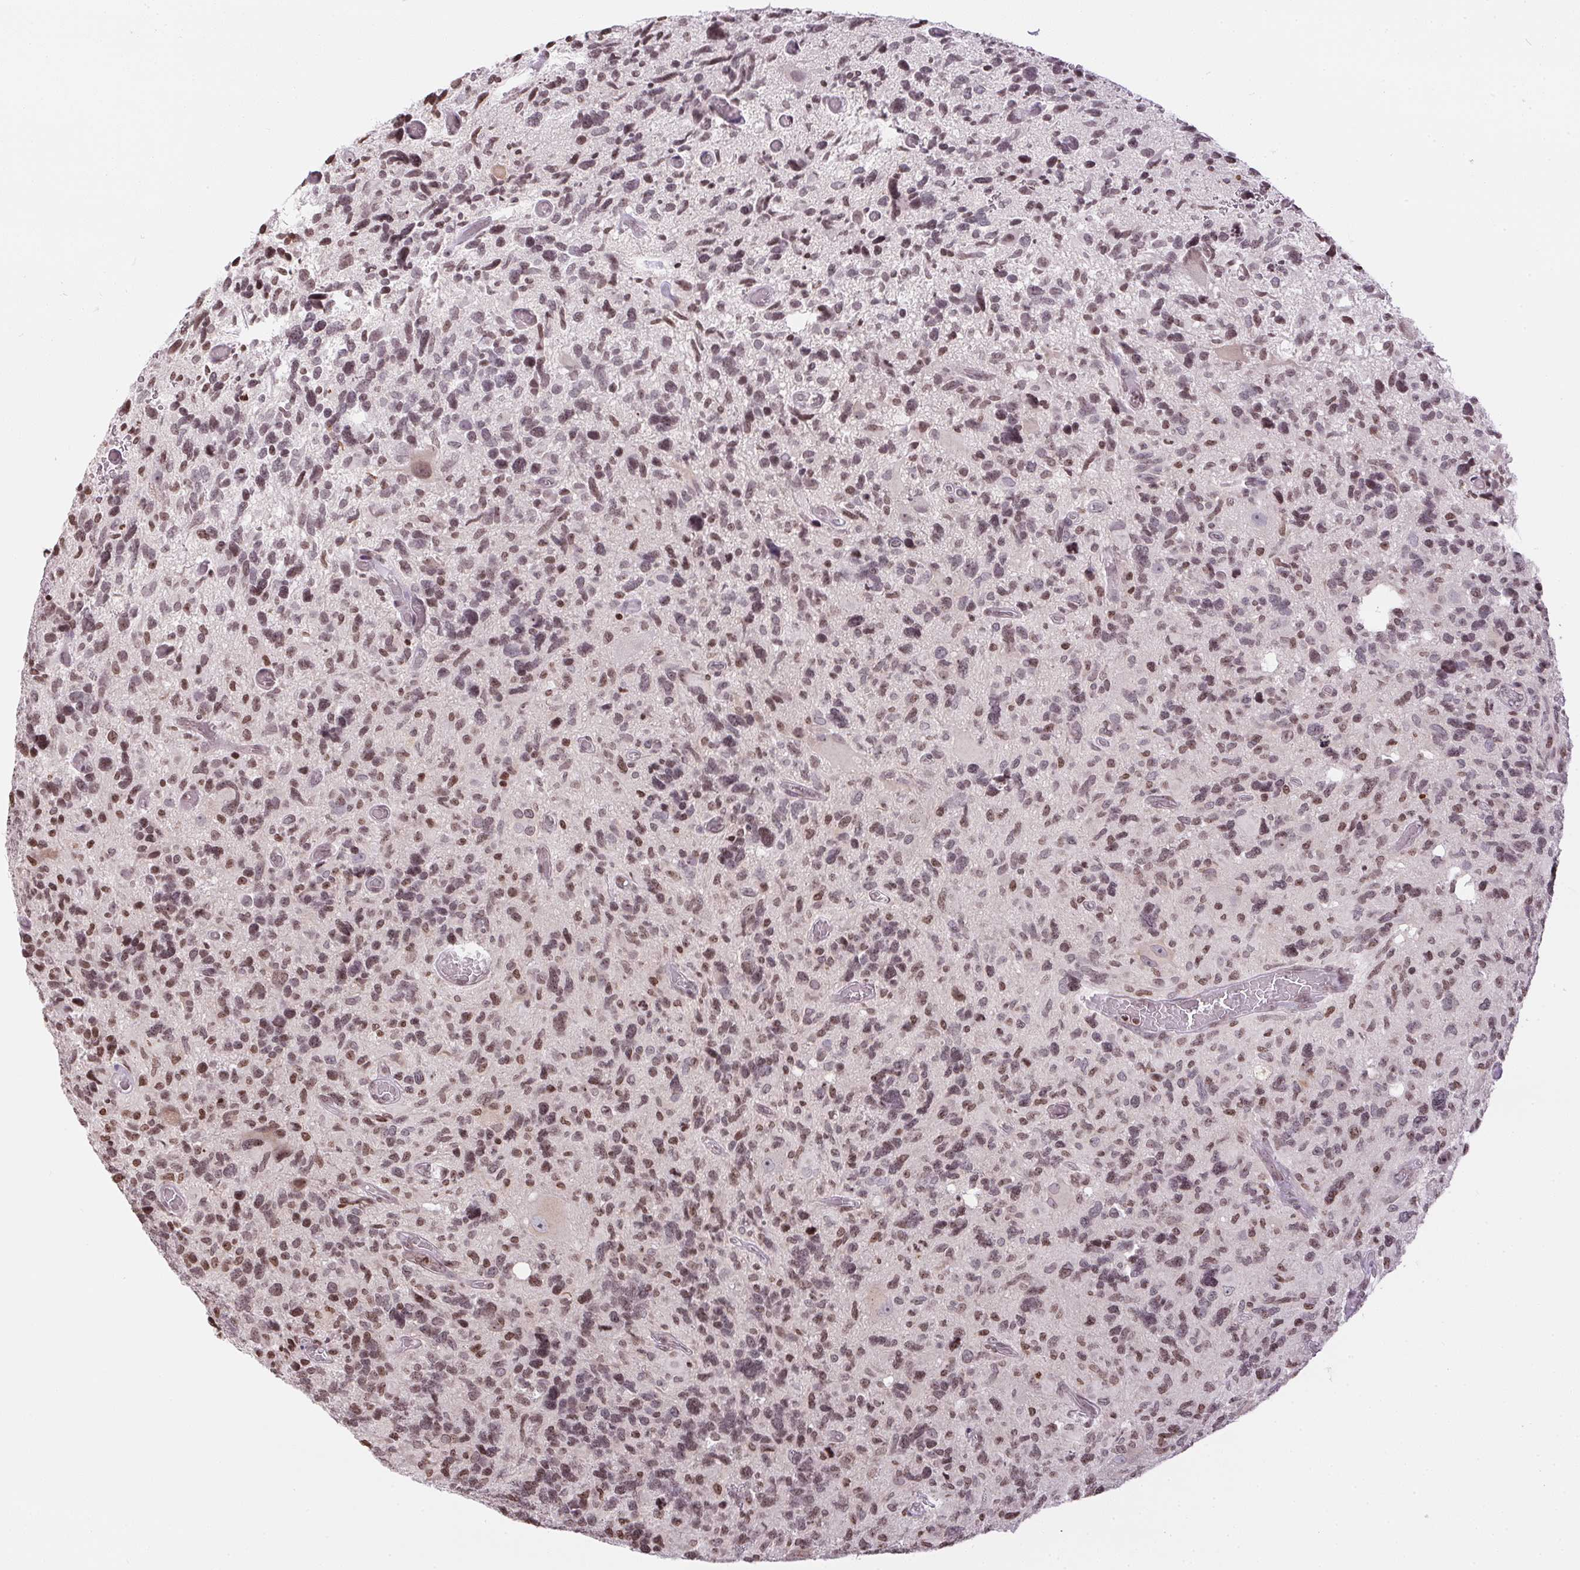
{"staining": {"intensity": "moderate", "quantity": ">75%", "location": "nuclear"}, "tissue": "glioma", "cell_type": "Tumor cells", "image_type": "cancer", "snomed": [{"axis": "morphology", "description": "Glioma, malignant, High grade"}, {"axis": "topography", "description": "Brain"}], "caption": "IHC staining of glioma, which demonstrates medium levels of moderate nuclear staining in about >75% of tumor cells indicating moderate nuclear protein expression. The staining was performed using DAB (3,3'-diaminobenzidine) (brown) for protein detection and nuclei were counterstained in hematoxylin (blue).", "gene": "RNF181", "patient": {"sex": "male", "age": 49}}